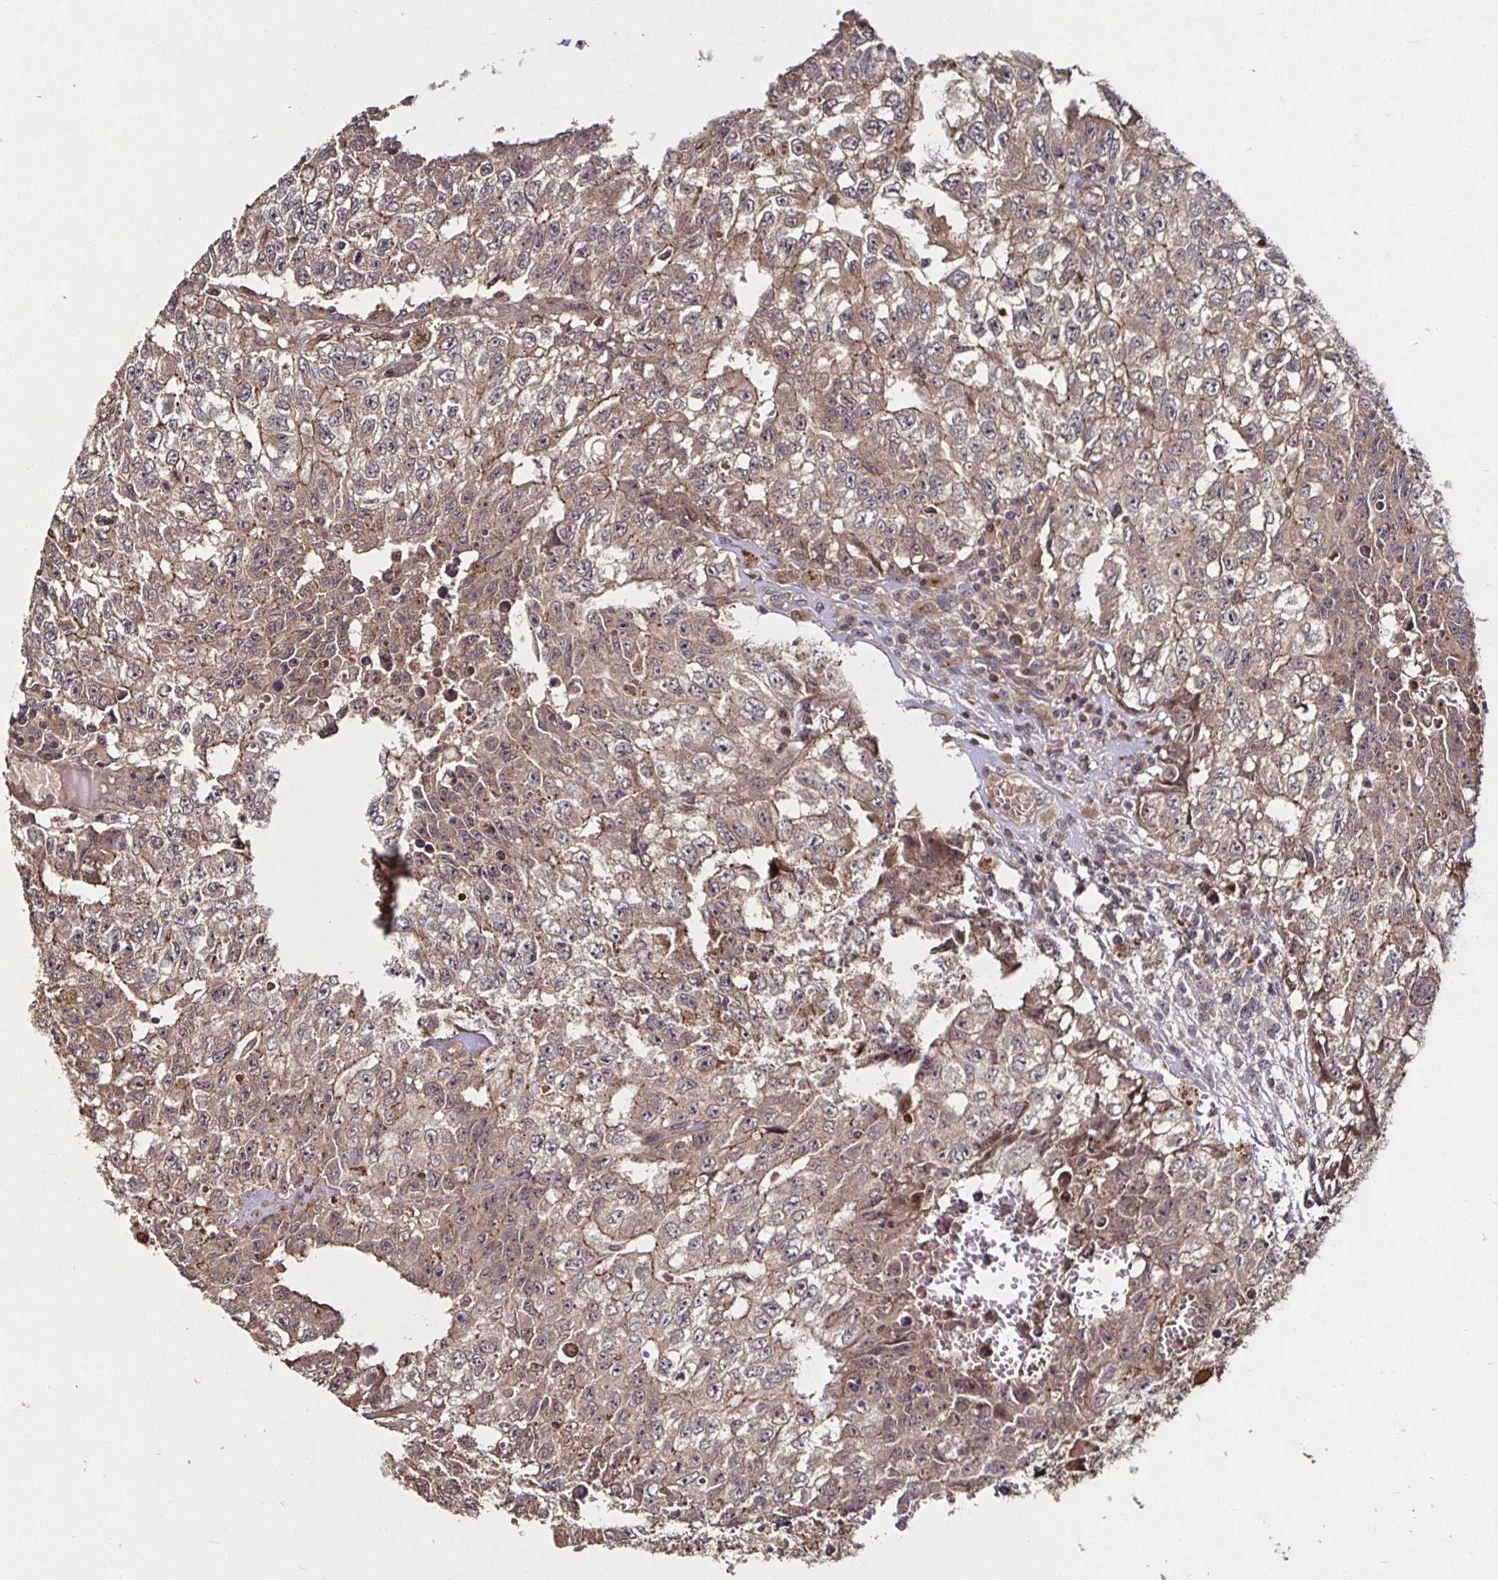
{"staining": {"intensity": "weak", "quantity": ">75%", "location": "cytoplasmic/membranous"}, "tissue": "testis cancer", "cell_type": "Tumor cells", "image_type": "cancer", "snomed": [{"axis": "morphology", "description": "Carcinoma, Embryonal, NOS"}, {"axis": "morphology", "description": "Teratoma, malignant, NOS"}, {"axis": "topography", "description": "Testis"}], "caption": "High-power microscopy captured an immunohistochemistry photomicrograph of testis cancer (teratoma (malignant)), revealing weak cytoplasmic/membranous expression in approximately >75% of tumor cells.", "gene": "SMYD3", "patient": {"sex": "male", "age": 24}}